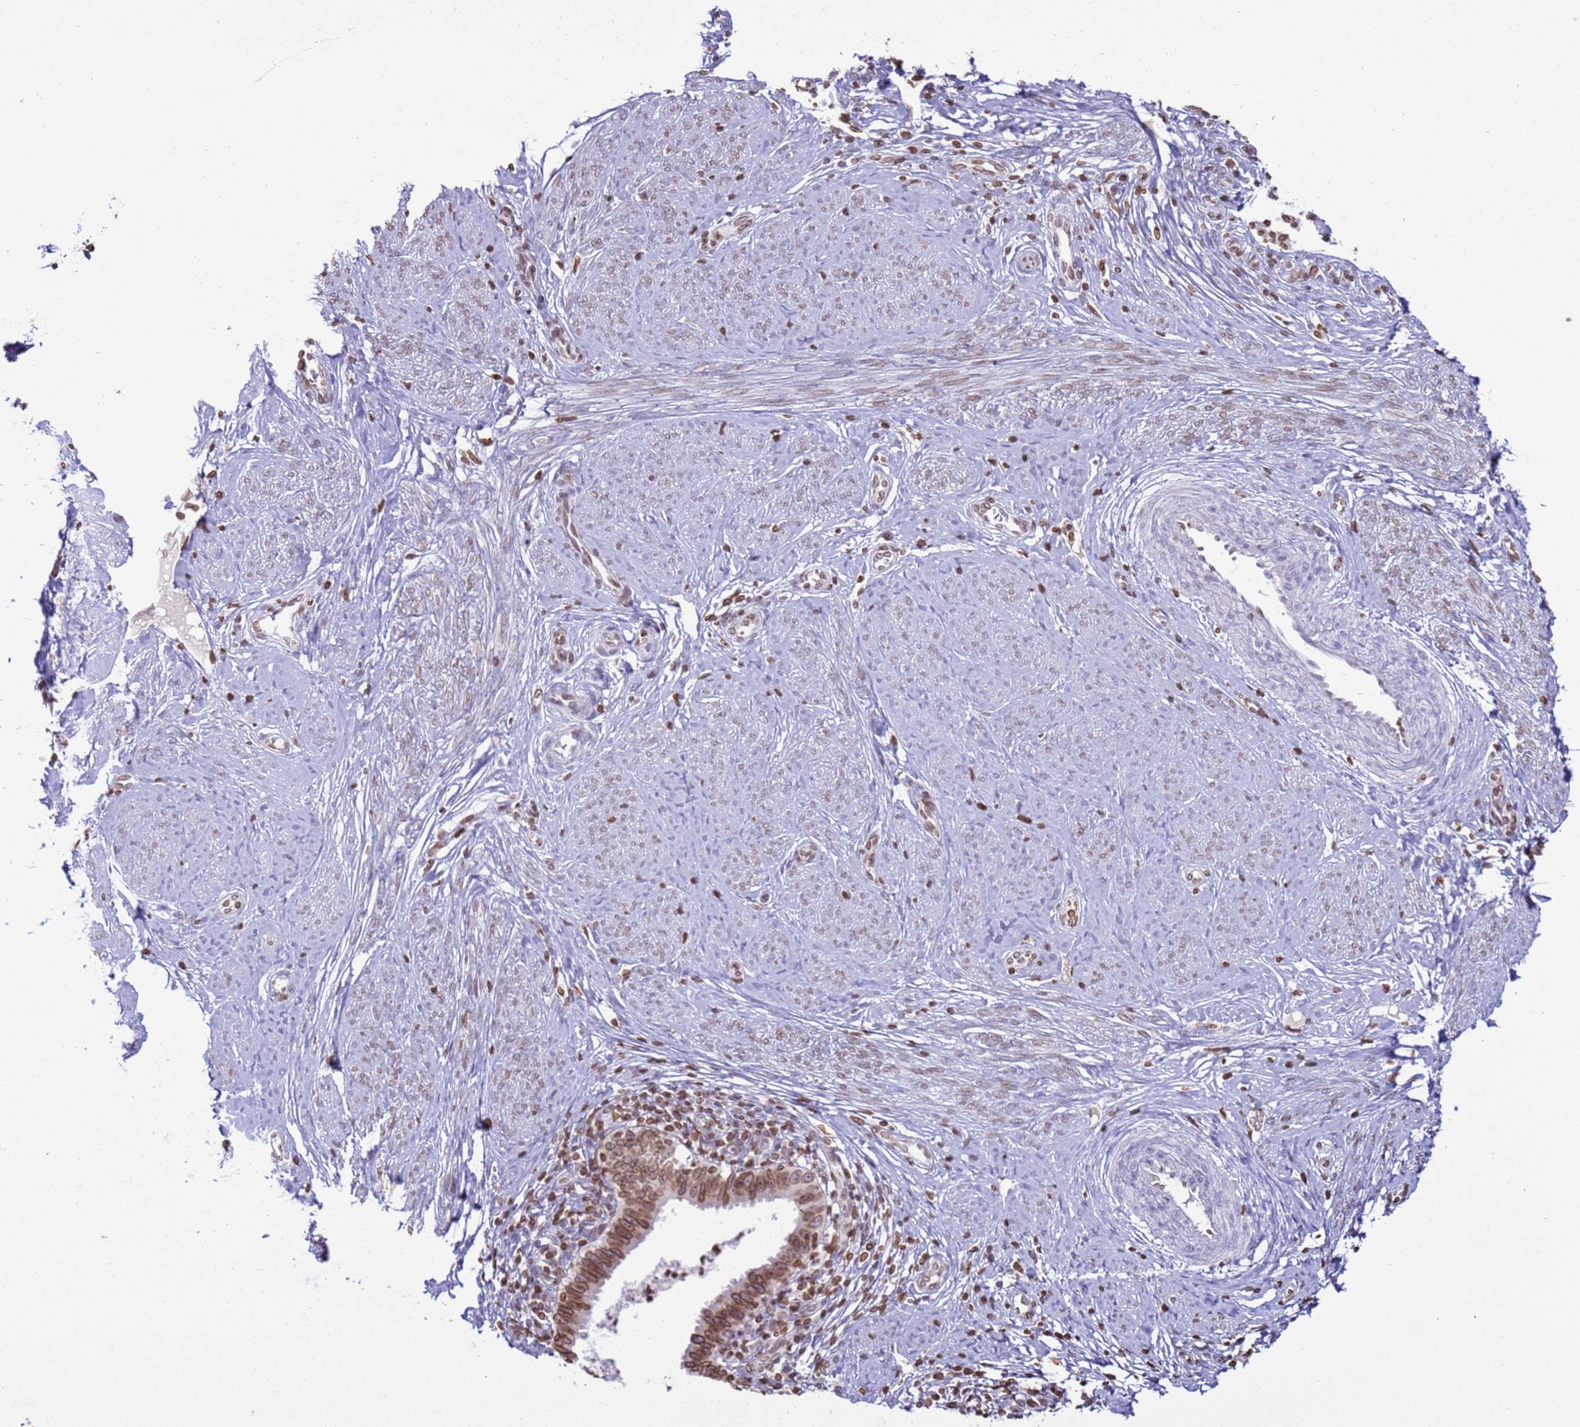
{"staining": {"intensity": "moderate", "quantity": ">75%", "location": "cytoplasmic/membranous,nuclear"}, "tissue": "cervical cancer", "cell_type": "Tumor cells", "image_type": "cancer", "snomed": [{"axis": "morphology", "description": "Adenocarcinoma, NOS"}, {"axis": "topography", "description": "Cervix"}], "caption": "A medium amount of moderate cytoplasmic/membranous and nuclear expression is present in about >75% of tumor cells in cervical cancer (adenocarcinoma) tissue.", "gene": "DHX37", "patient": {"sex": "female", "age": 36}}